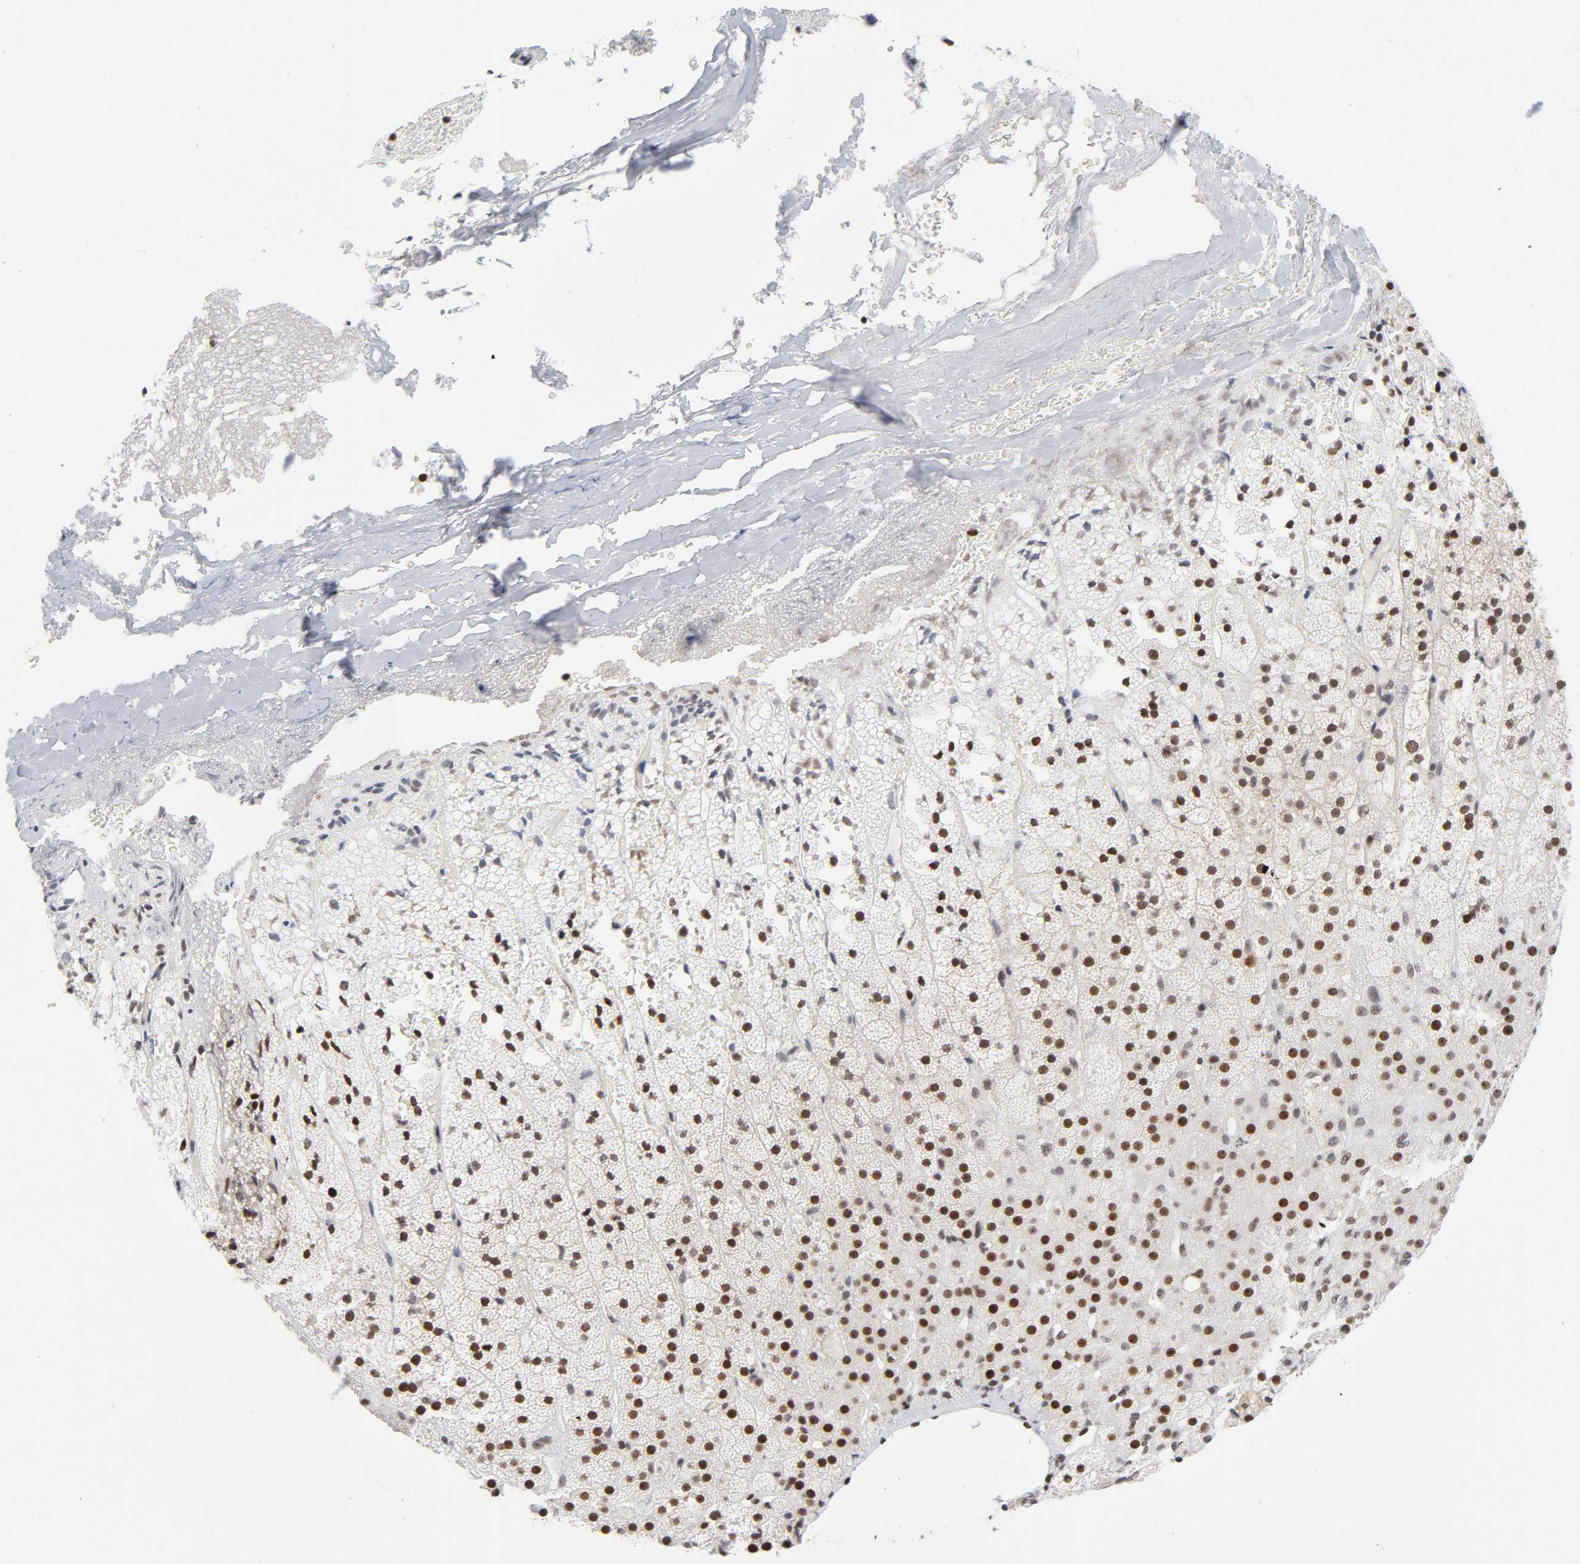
{"staining": {"intensity": "strong", "quantity": ">75%", "location": "nuclear"}, "tissue": "adrenal gland", "cell_type": "Glandular cells", "image_type": "normal", "snomed": [{"axis": "morphology", "description": "Normal tissue, NOS"}, {"axis": "topography", "description": "Adrenal gland"}], "caption": "DAB (3,3'-diaminobenzidine) immunohistochemical staining of normal human adrenal gland displays strong nuclear protein staining in approximately >75% of glandular cells.", "gene": "RFC4", "patient": {"sex": "male", "age": 35}}